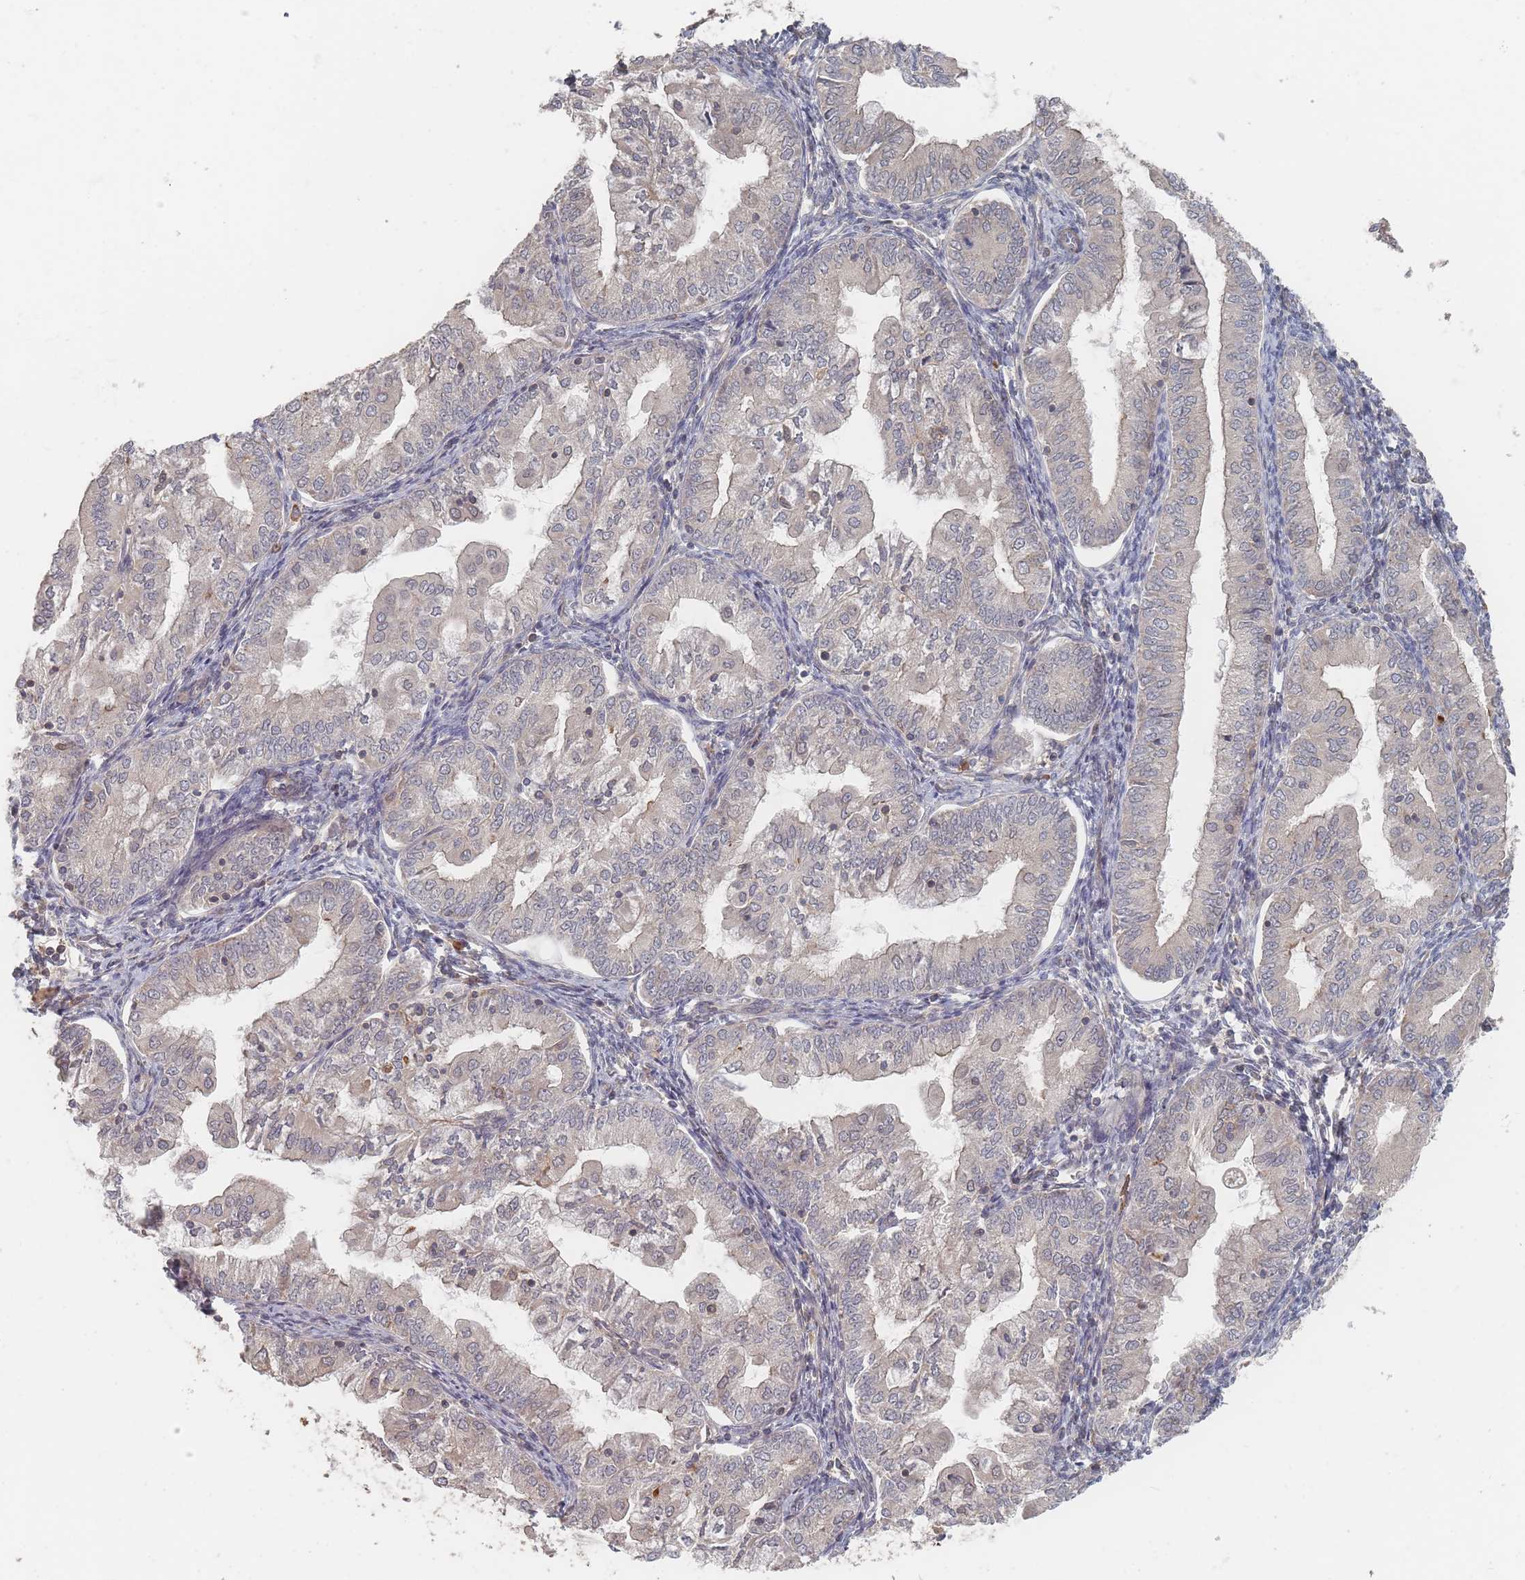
{"staining": {"intensity": "weak", "quantity": "<25%", "location": "cytoplasmic/membranous"}, "tissue": "endometrial cancer", "cell_type": "Tumor cells", "image_type": "cancer", "snomed": [{"axis": "morphology", "description": "Adenocarcinoma, NOS"}, {"axis": "topography", "description": "Endometrium"}], "caption": "The IHC image has no significant positivity in tumor cells of adenocarcinoma (endometrial) tissue. (IHC, brightfield microscopy, high magnification).", "gene": "GLE1", "patient": {"sex": "female", "age": 55}}